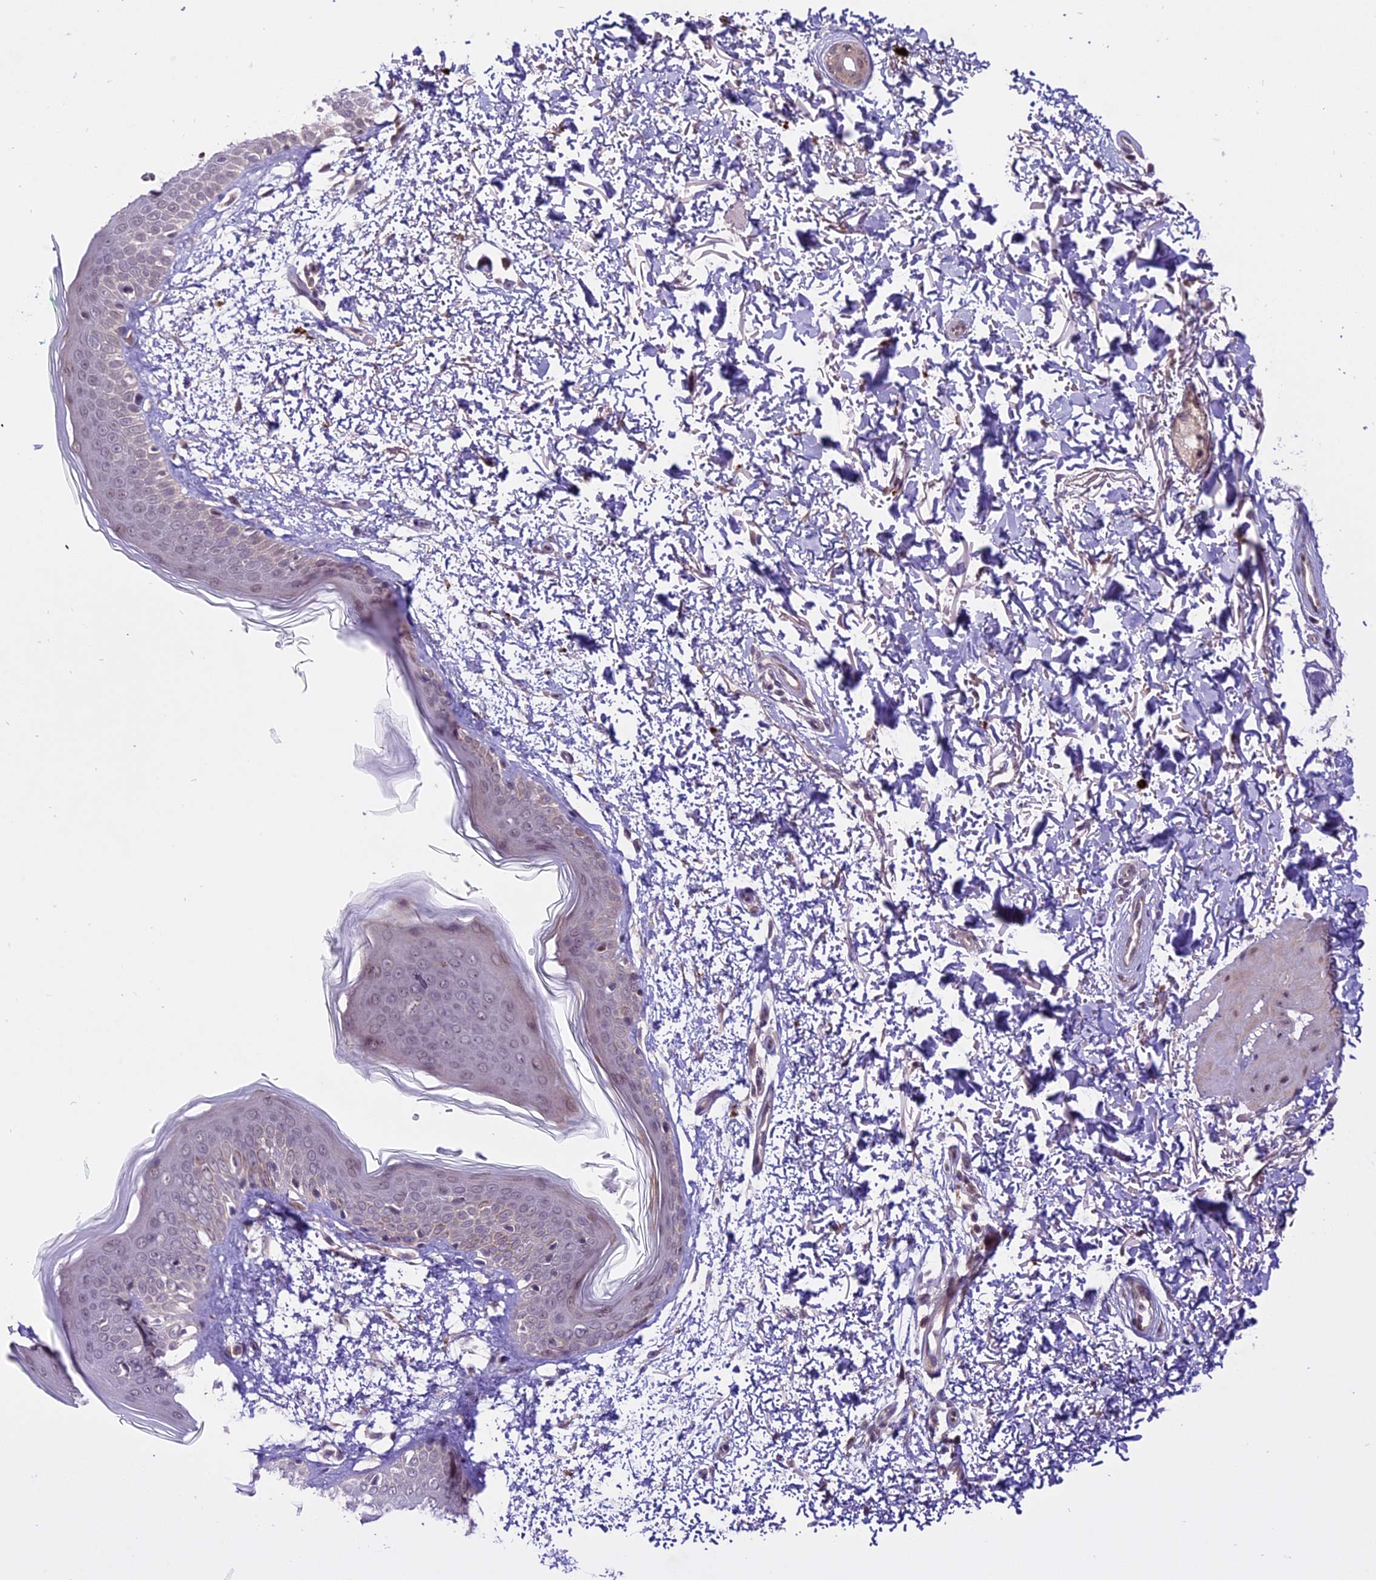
{"staining": {"intensity": "weak", "quantity": ">75%", "location": "cytoplasmic/membranous"}, "tissue": "skin", "cell_type": "Fibroblasts", "image_type": "normal", "snomed": [{"axis": "morphology", "description": "Normal tissue, NOS"}, {"axis": "topography", "description": "Skin"}], "caption": "Immunohistochemistry (IHC) photomicrograph of unremarkable skin: human skin stained using immunohistochemistry exhibits low levels of weak protein expression localized specifically in the cytoplasmic/membranous of fibroblasts, appearing as a cytoplasmic/membranous brown color.", "gene": "SPRED1", "patient": {"sex": "male", "age": 66}}